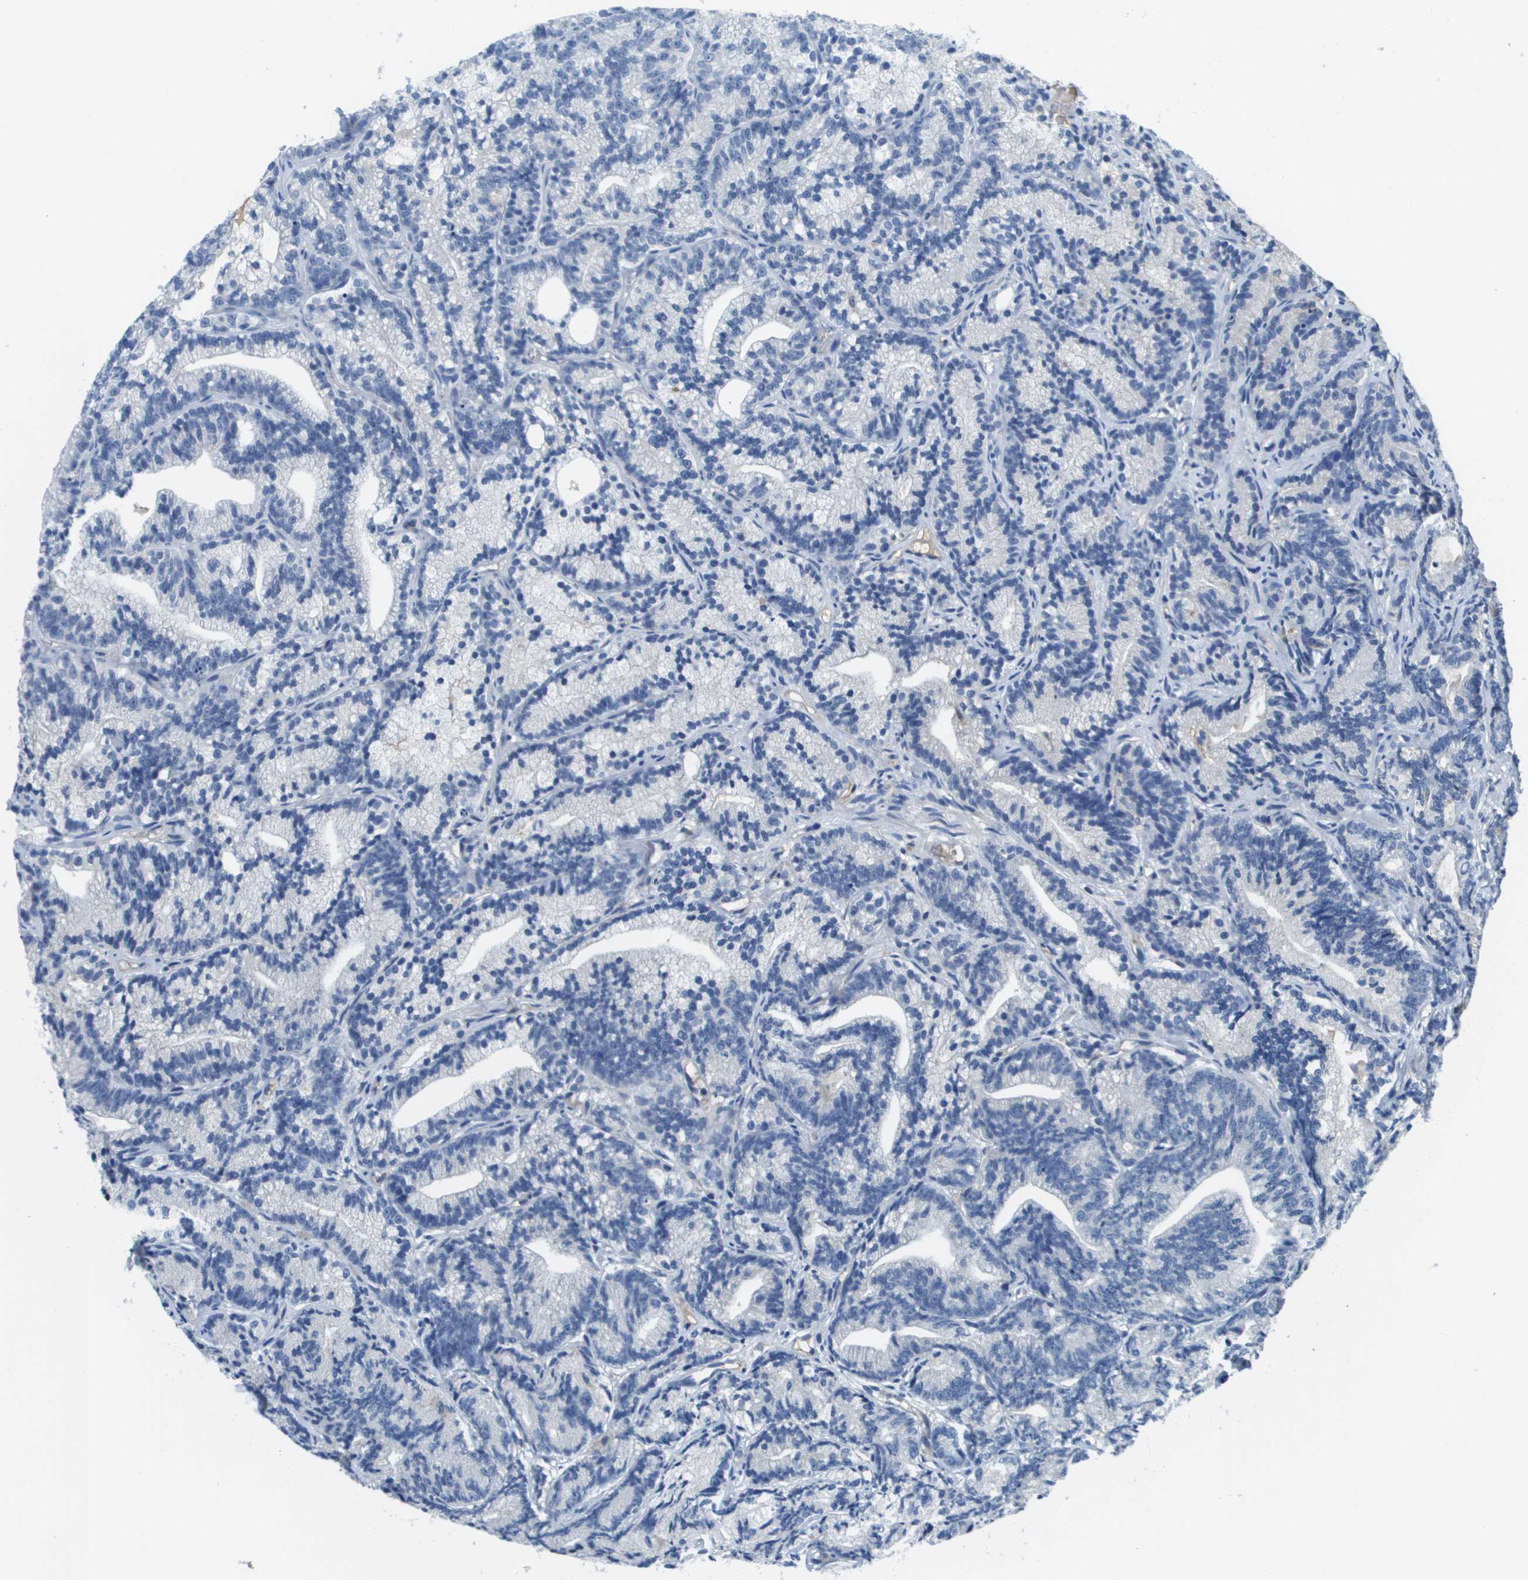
{"staining": {"intensity": "negative", "quantity": "none", "location": "none"}, "tissue": "prostate cancer", "cell_type": "Tumor cells", "image_type": "cancer", "snomed": [{"axis": "morphology", "description": "Adenocarcinoma, Low grade"}, {"axis": "topography", "description": "Prostate"}], "caption": "Protein analysis of adenocarcinoma (low-grade) (prostate) reveals no significant expression in tumor cells.", "gene": "SLC16A3", "patient": {"sex": "male", "age": 89}}